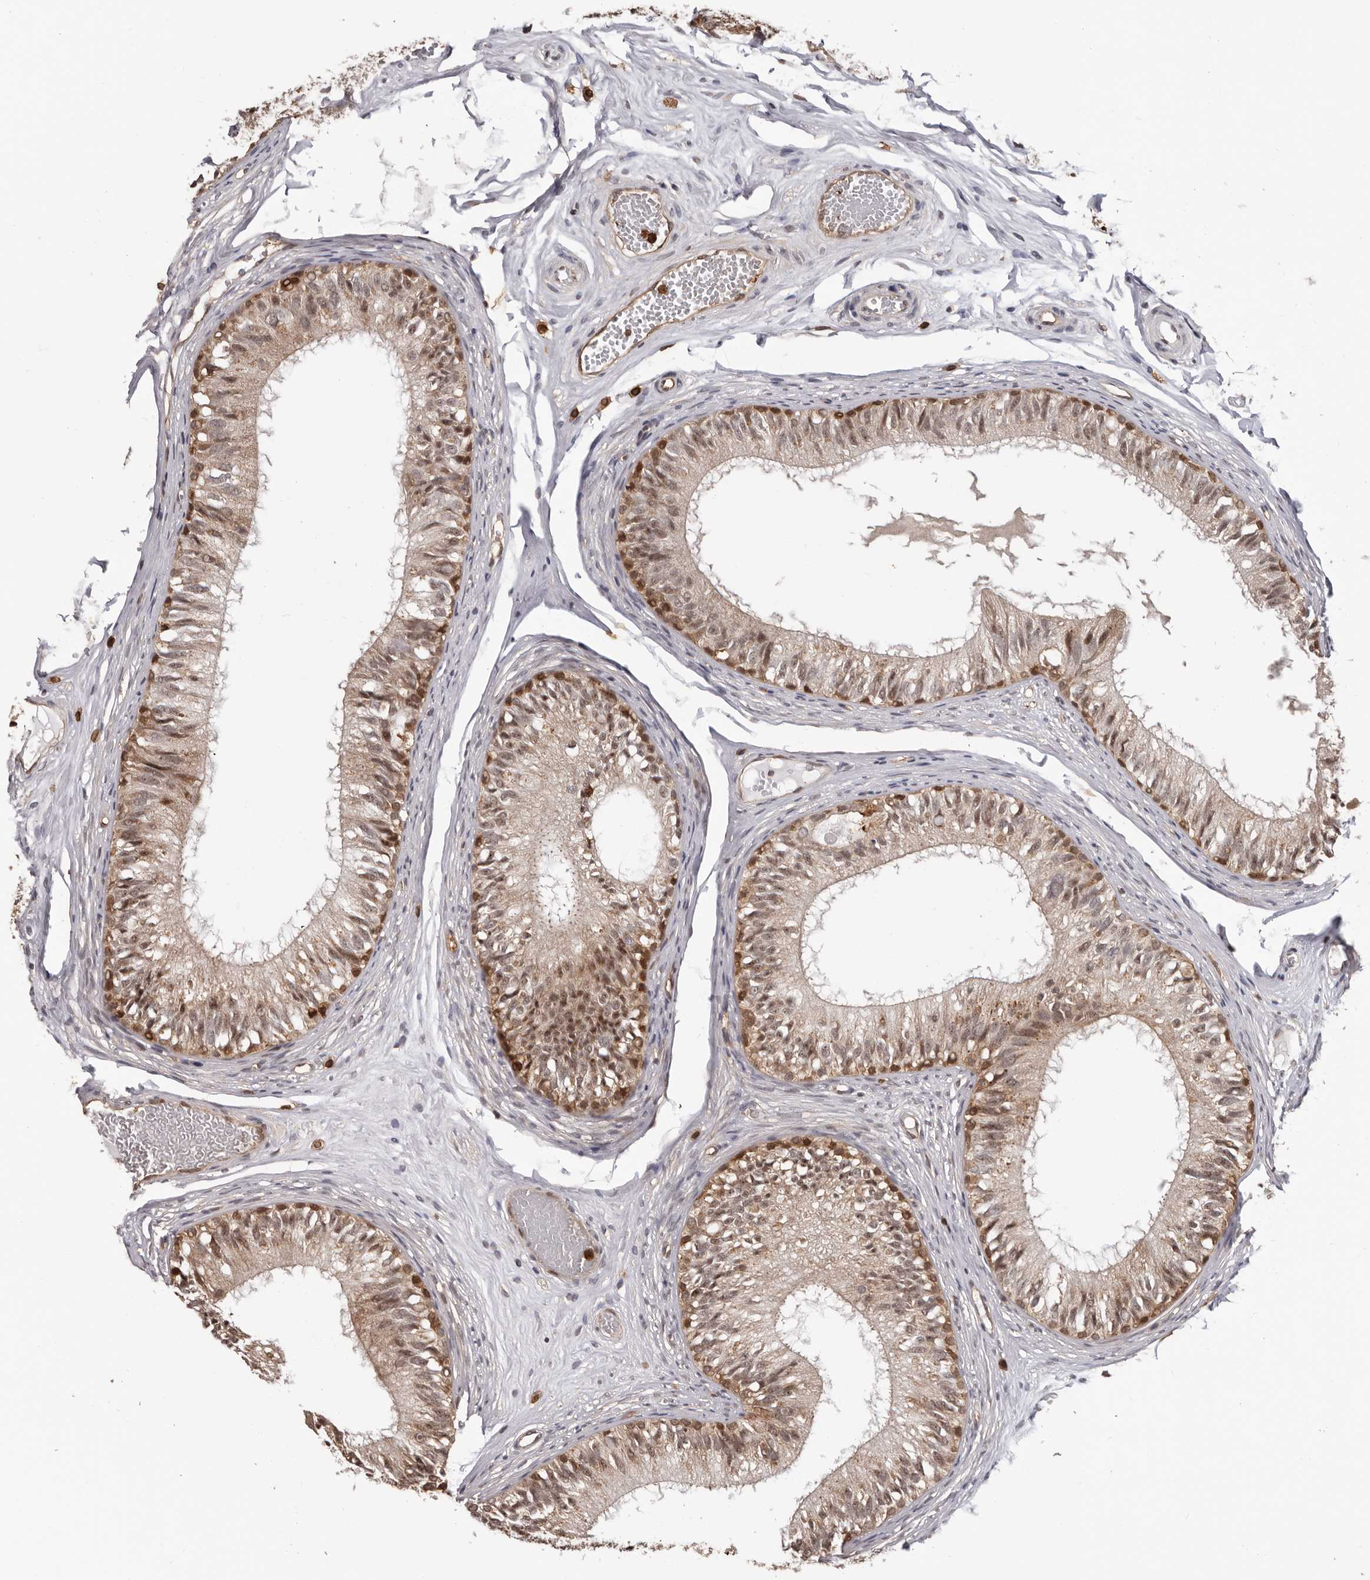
{"staining": {"intensity": "moderate", "quantity": ">75%", "location": "cytoplasmic/membranous,nuclear"}, "tissue": "epididymis", "cell_type": "Glandular cells", "image_type": "normal", "snomed": [{"axis": "morphology", "description": "Normal tissue, NOS"}, {"axis": "morphology", "description": "Seminoma in situ"}, {"axis": "topography", "description": "Testis"}, {"axis": "topography", "description": "Epididymis"}], "caption": "A photomicrograph showing moderate cytoplasmic/membranous,nuclear positivity in approximately >75% of glandular cells in unremarkable epididymis, as visualized by brown immunohistochemical staining.", "gene": "PRR12", "patient": {"sex": "male", "age": 28}}